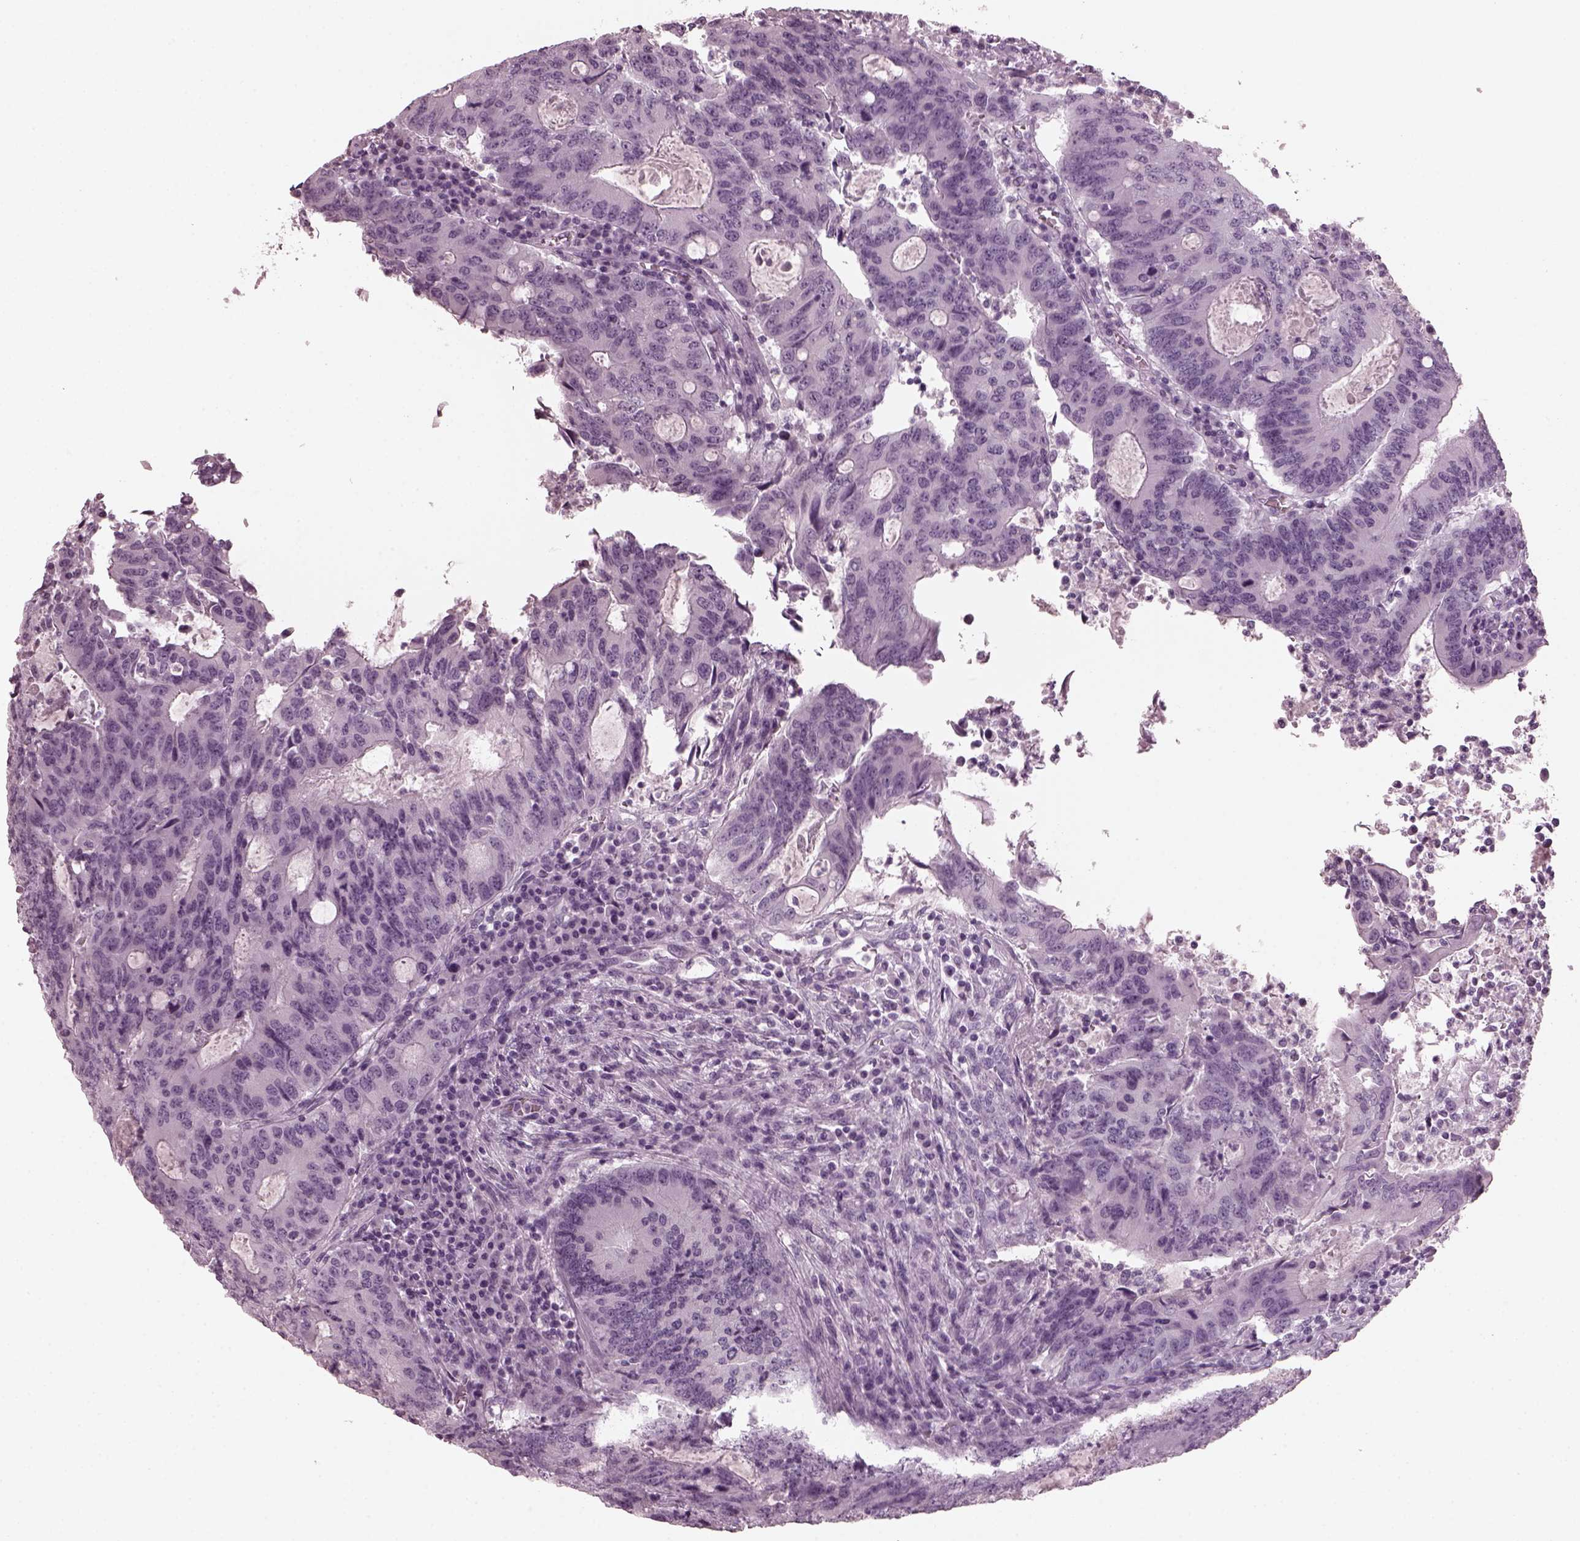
{"staining": {"intensity": "negative", "quantity": "none", "location": "none"}, "tissue": "colorectal cancer", "cell_type": "Tumor cells", "image_type": "cancer", "snomed": [{"axis": "morphology", "description": "Adenocarcinoma, NOS"}, {"axis": "topography", "description": "Colon"}], "caption": "There is no significant positivity in tumor cells of adenocarcinoma (colorectal).", "gene": "RCVRN", "patient": {"sex": "male", "age": 67}}